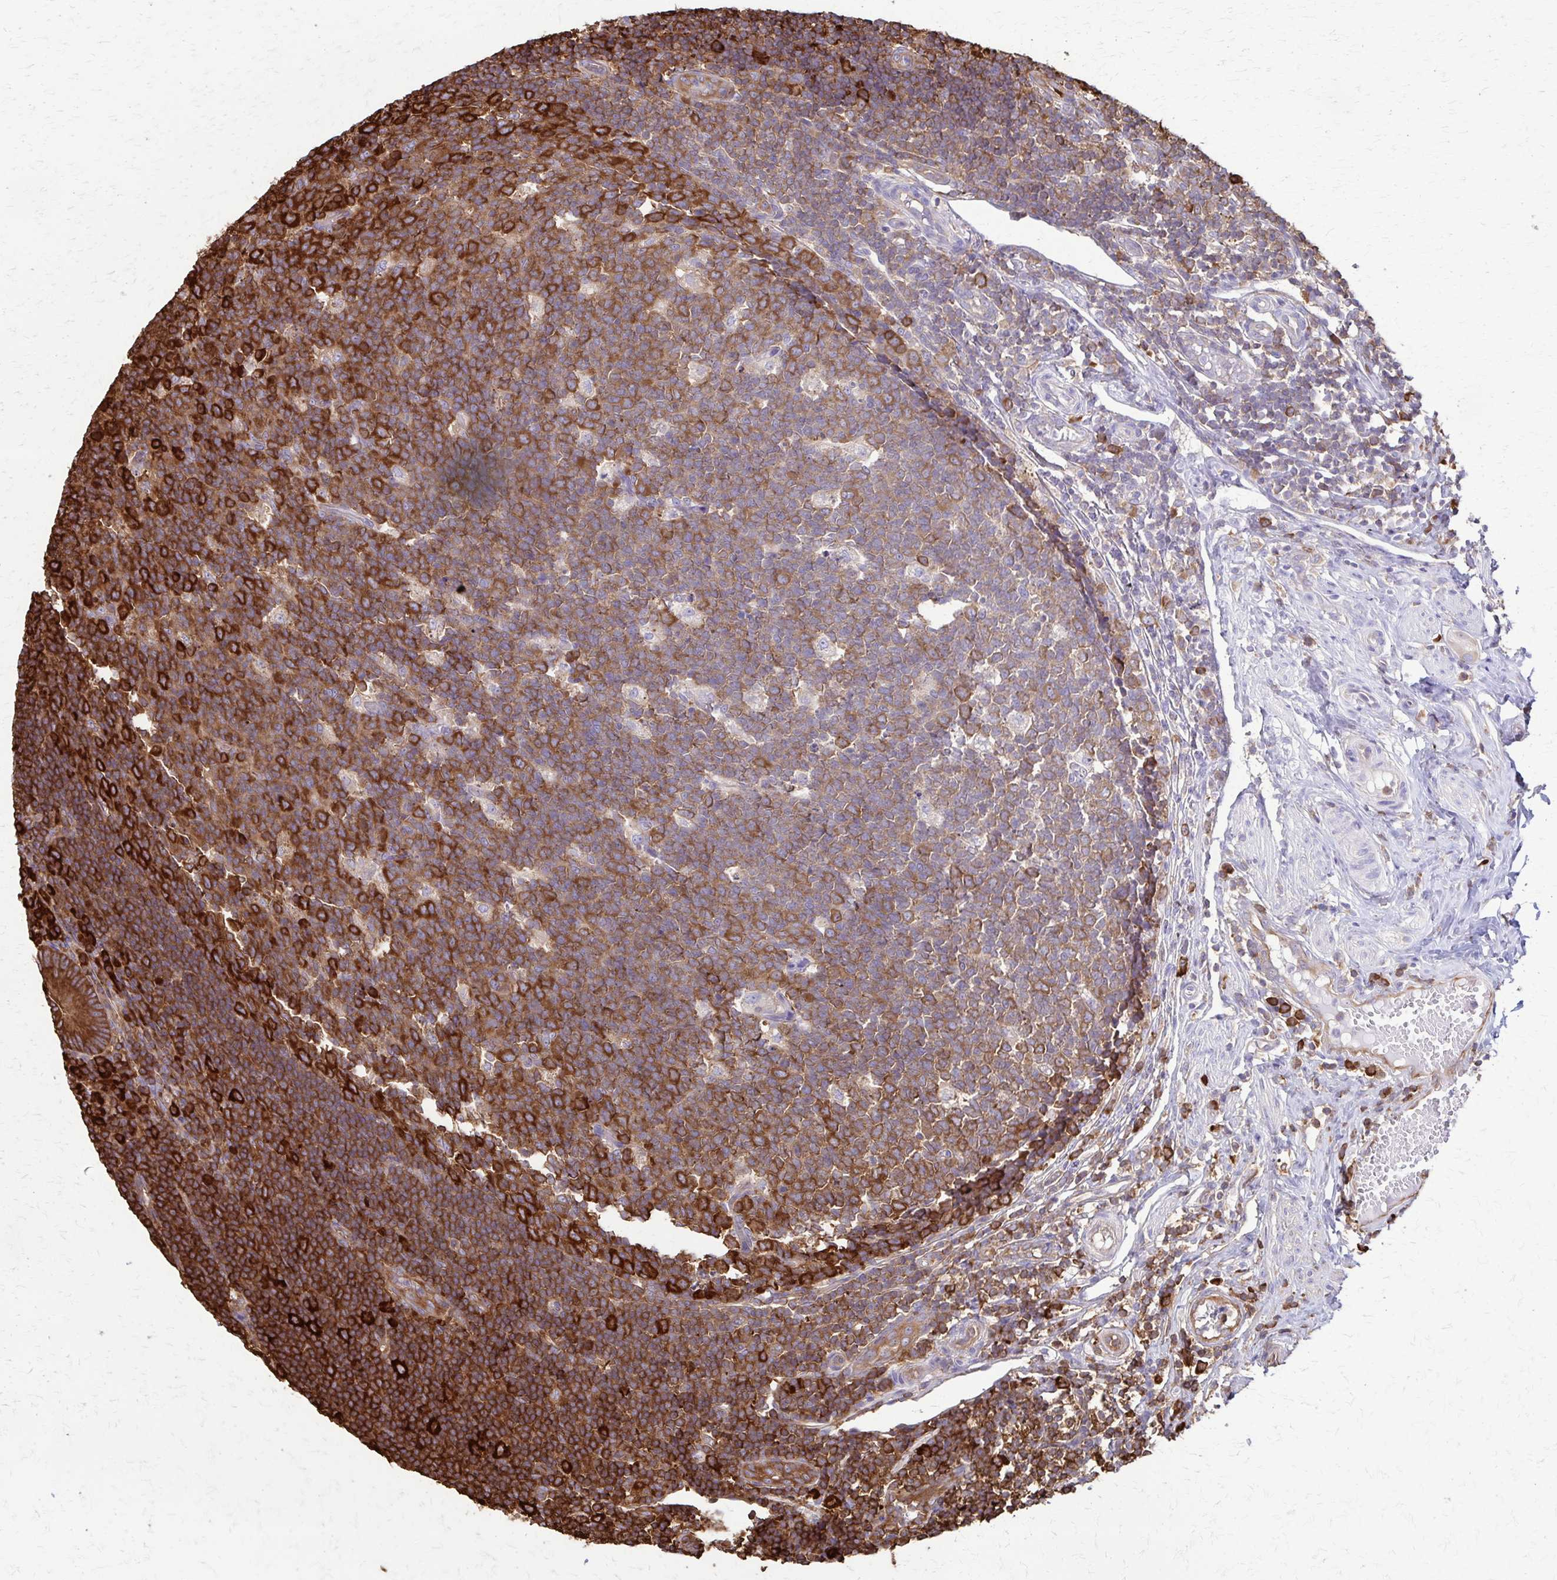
{"staining": {"intensity": "strong", "quantity": ">75%", "location": "cytoplasmic/membranous"}, "tissue": "appendix", "cell_type": "Glandular cells", "image_type": "normal", "snomed": [{"axis": "morphology", "description": "Normal tissue, NOS"}, {"axis": "topography", "description": "Appendix"}], "caption": "This image reveals immunohistochemistry staining of normal appendix, with high strong cytoplasmic/membranous expression in about >75% of glandular cells.", "gene": "EEF2", "patient": {"sex": "male", "age": 18}}